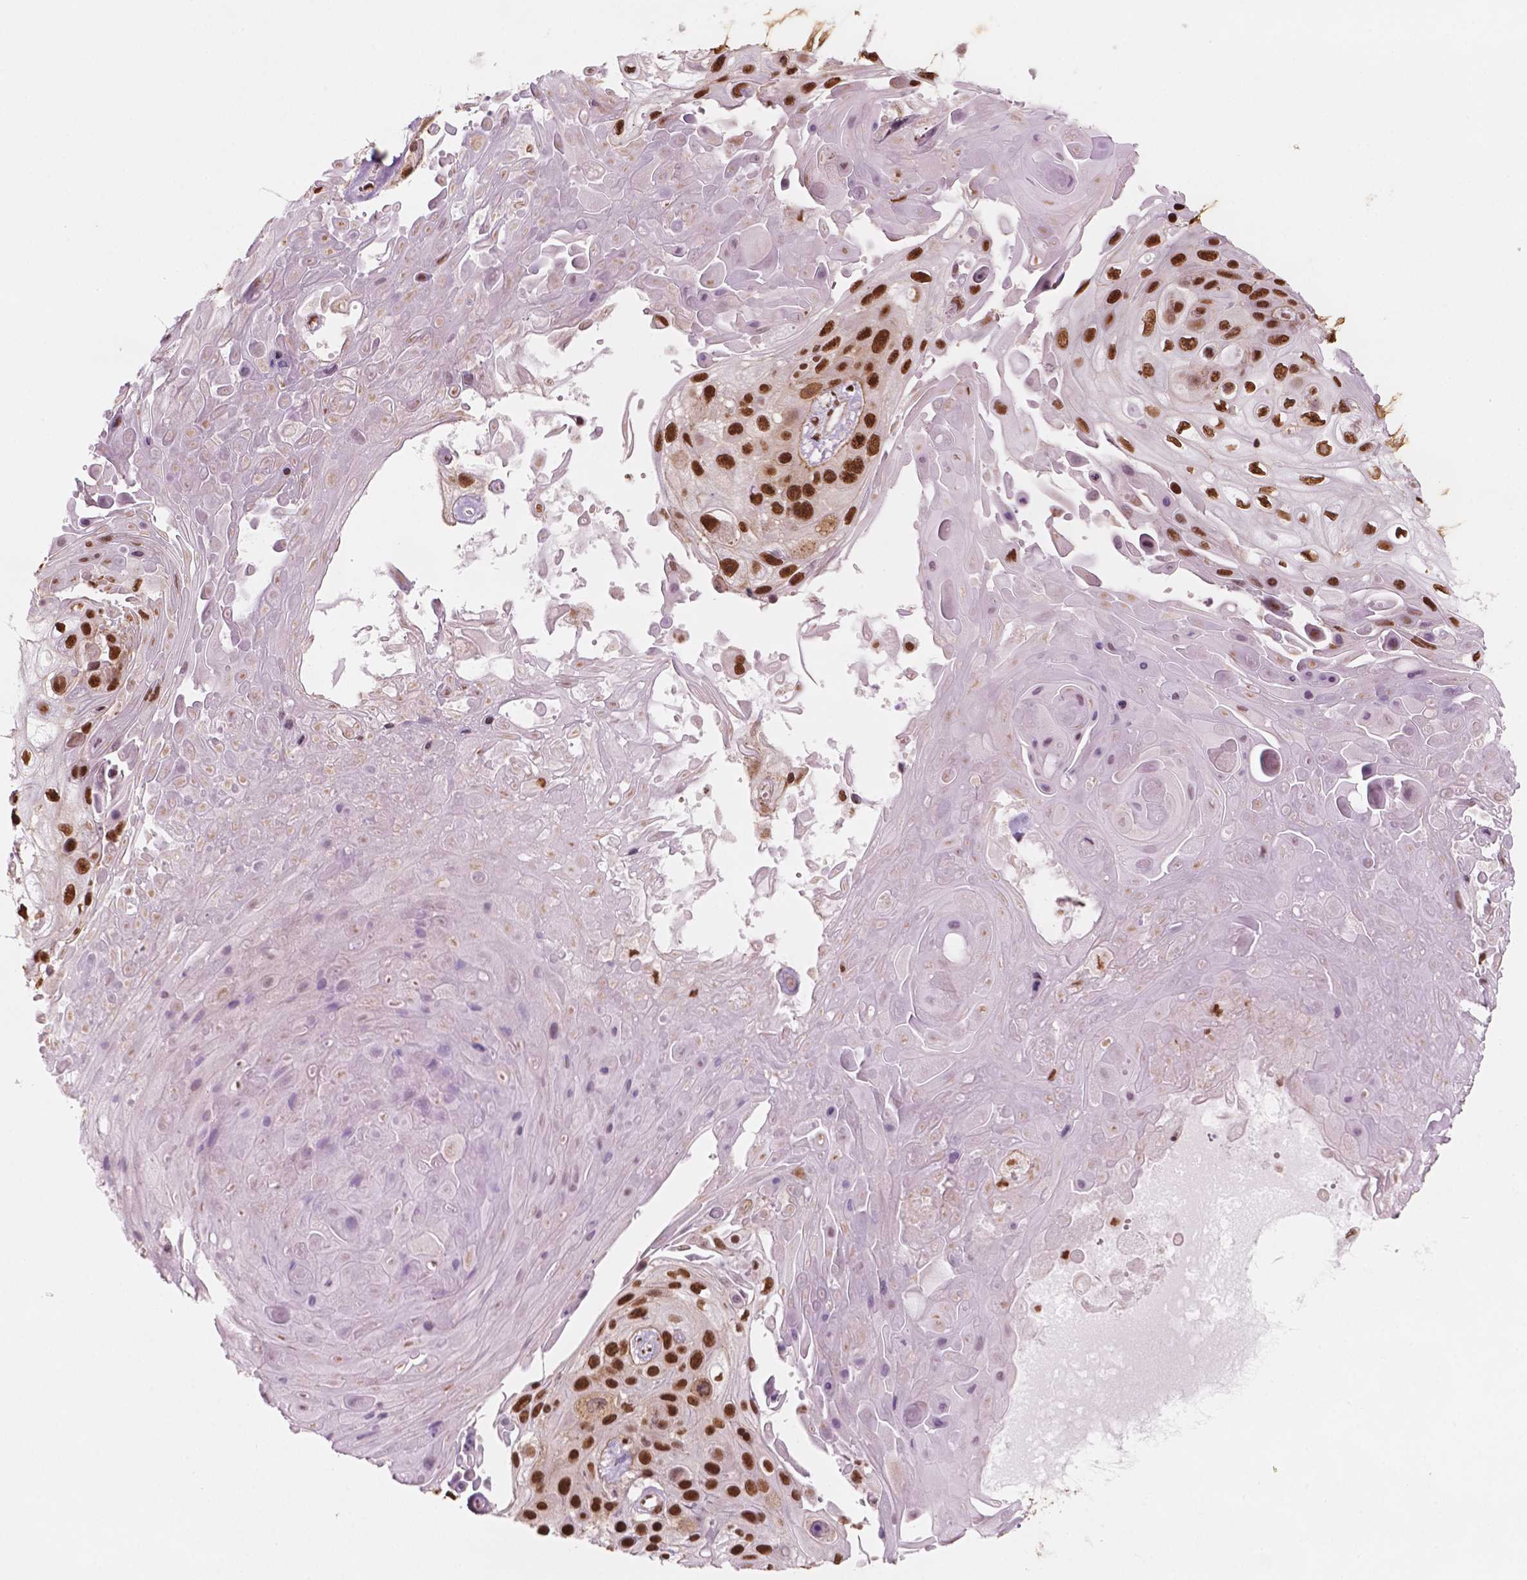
{"staining": {"intensity": "strong", "quantity": ">75%", "location": "nuclear"}, "tissue": "skin cancer", "cell_type": "Tumor cells", "image_type": "cancer", "snomed": [{"axis": "morphology", "description": "Squamous cell carcinoma, NOS"}, {"axis": "topography", "description": "Skin"}], "caption": "Immunohistochemical staining of skin cancer demonstrates strong nuclear protein expression in approximately >75% of tumor cells.", "gene": "GTF3C5", "patient": {"sex": "male", "age": 82}}